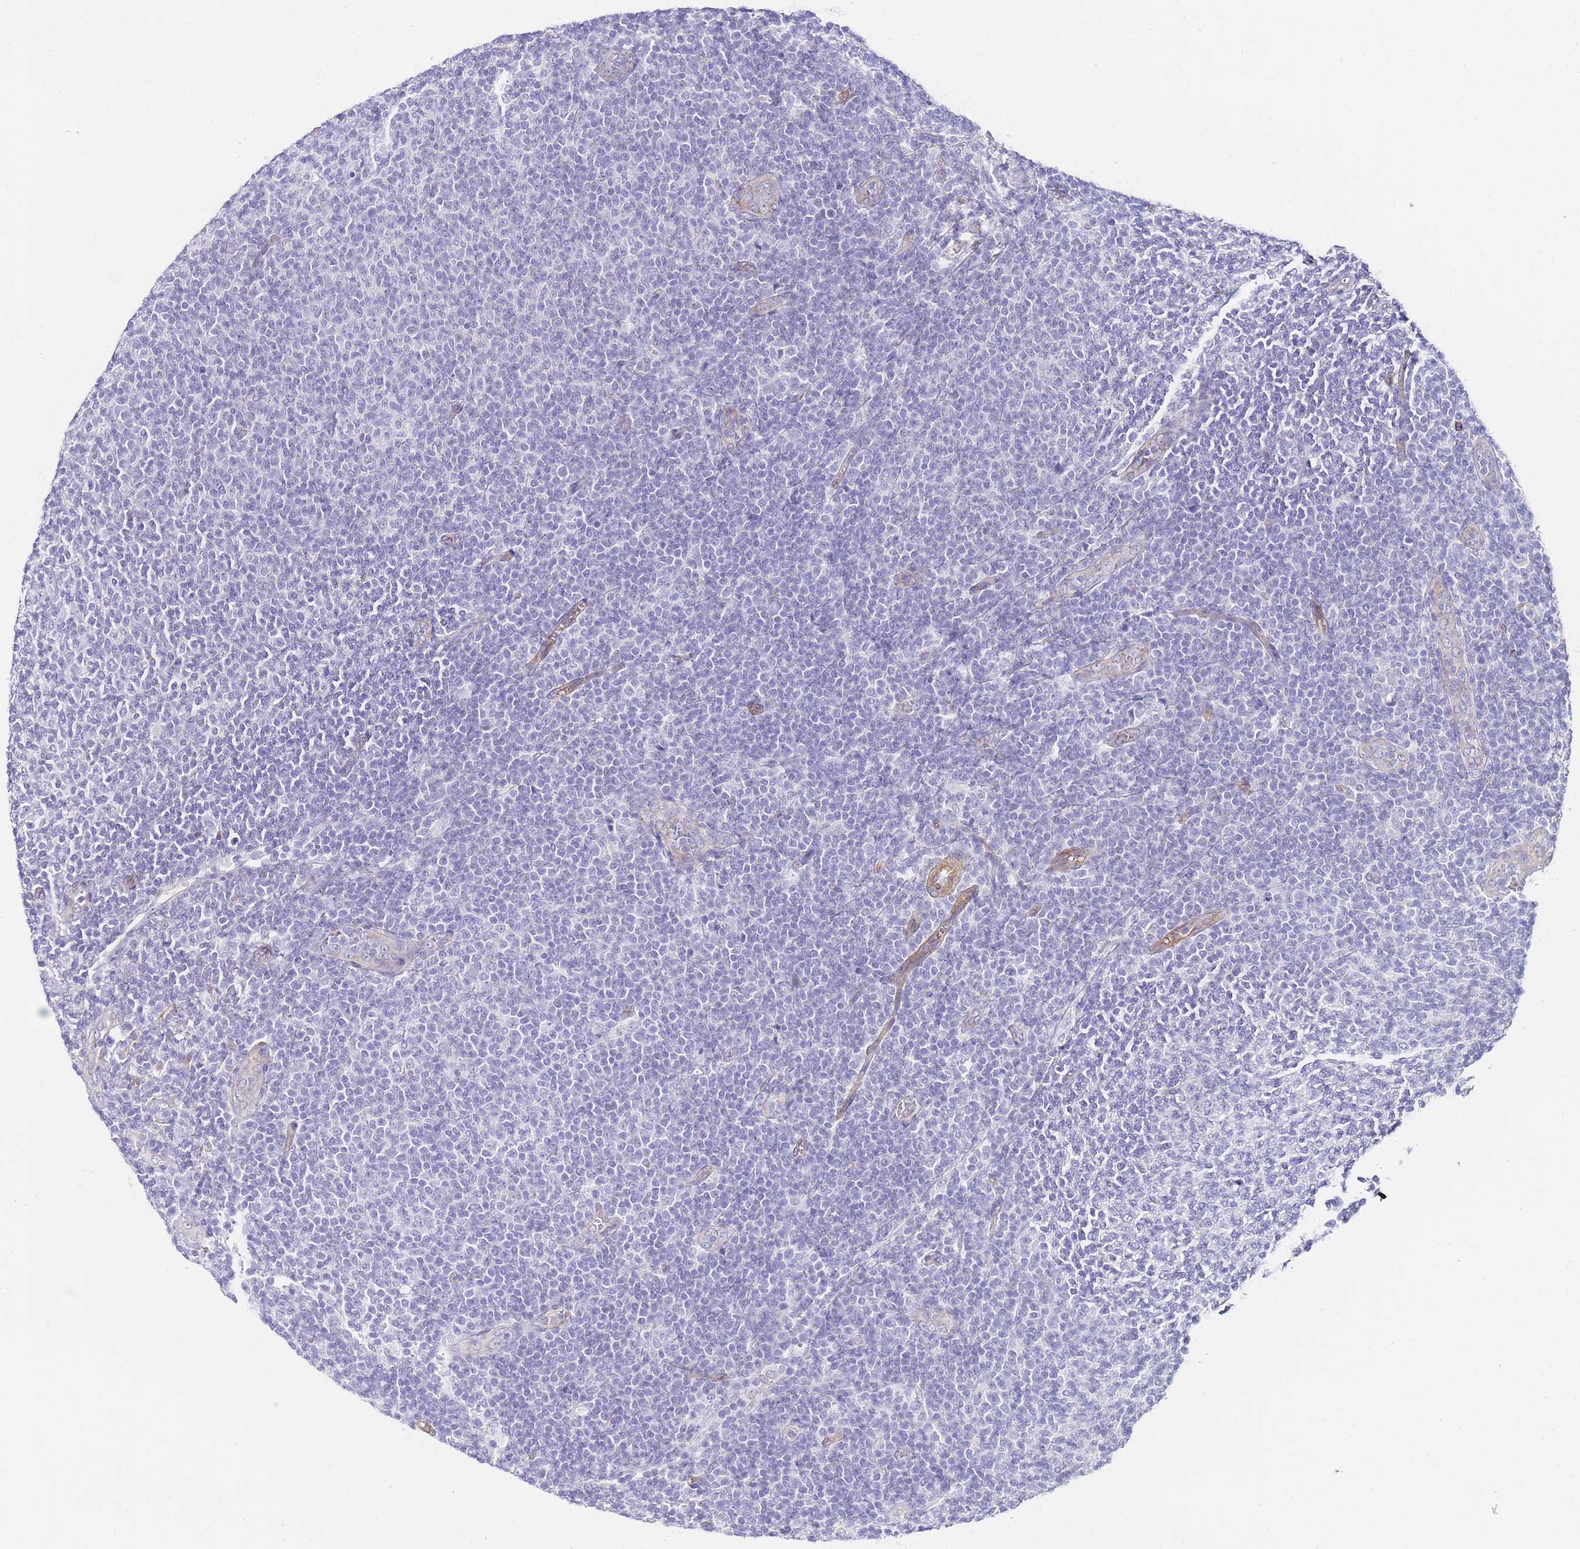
{"staining": {"intensity": "negative", "quantity": "none", "location": "none"}, "tissue": "lymphoma", "cell_type": "Tumor cells", "image_type": "cancer", "snomed": [{"axis": "morphology", "description": "Malignant lymphoma, non-Hodgkin's type, Low grade"}, {"axis": "topography", "description": "Lymph node"}], "caption": "IHC of human lymphoma displays no expression in tumor cells. (Stains: DAB immunohistochemistry (IHC) with hematoxylin counter stain, Microscopy: brightfield microscopy at high magnification).", "gene": "PDCD7", "patient": {"sex": "male", "age": 66}}